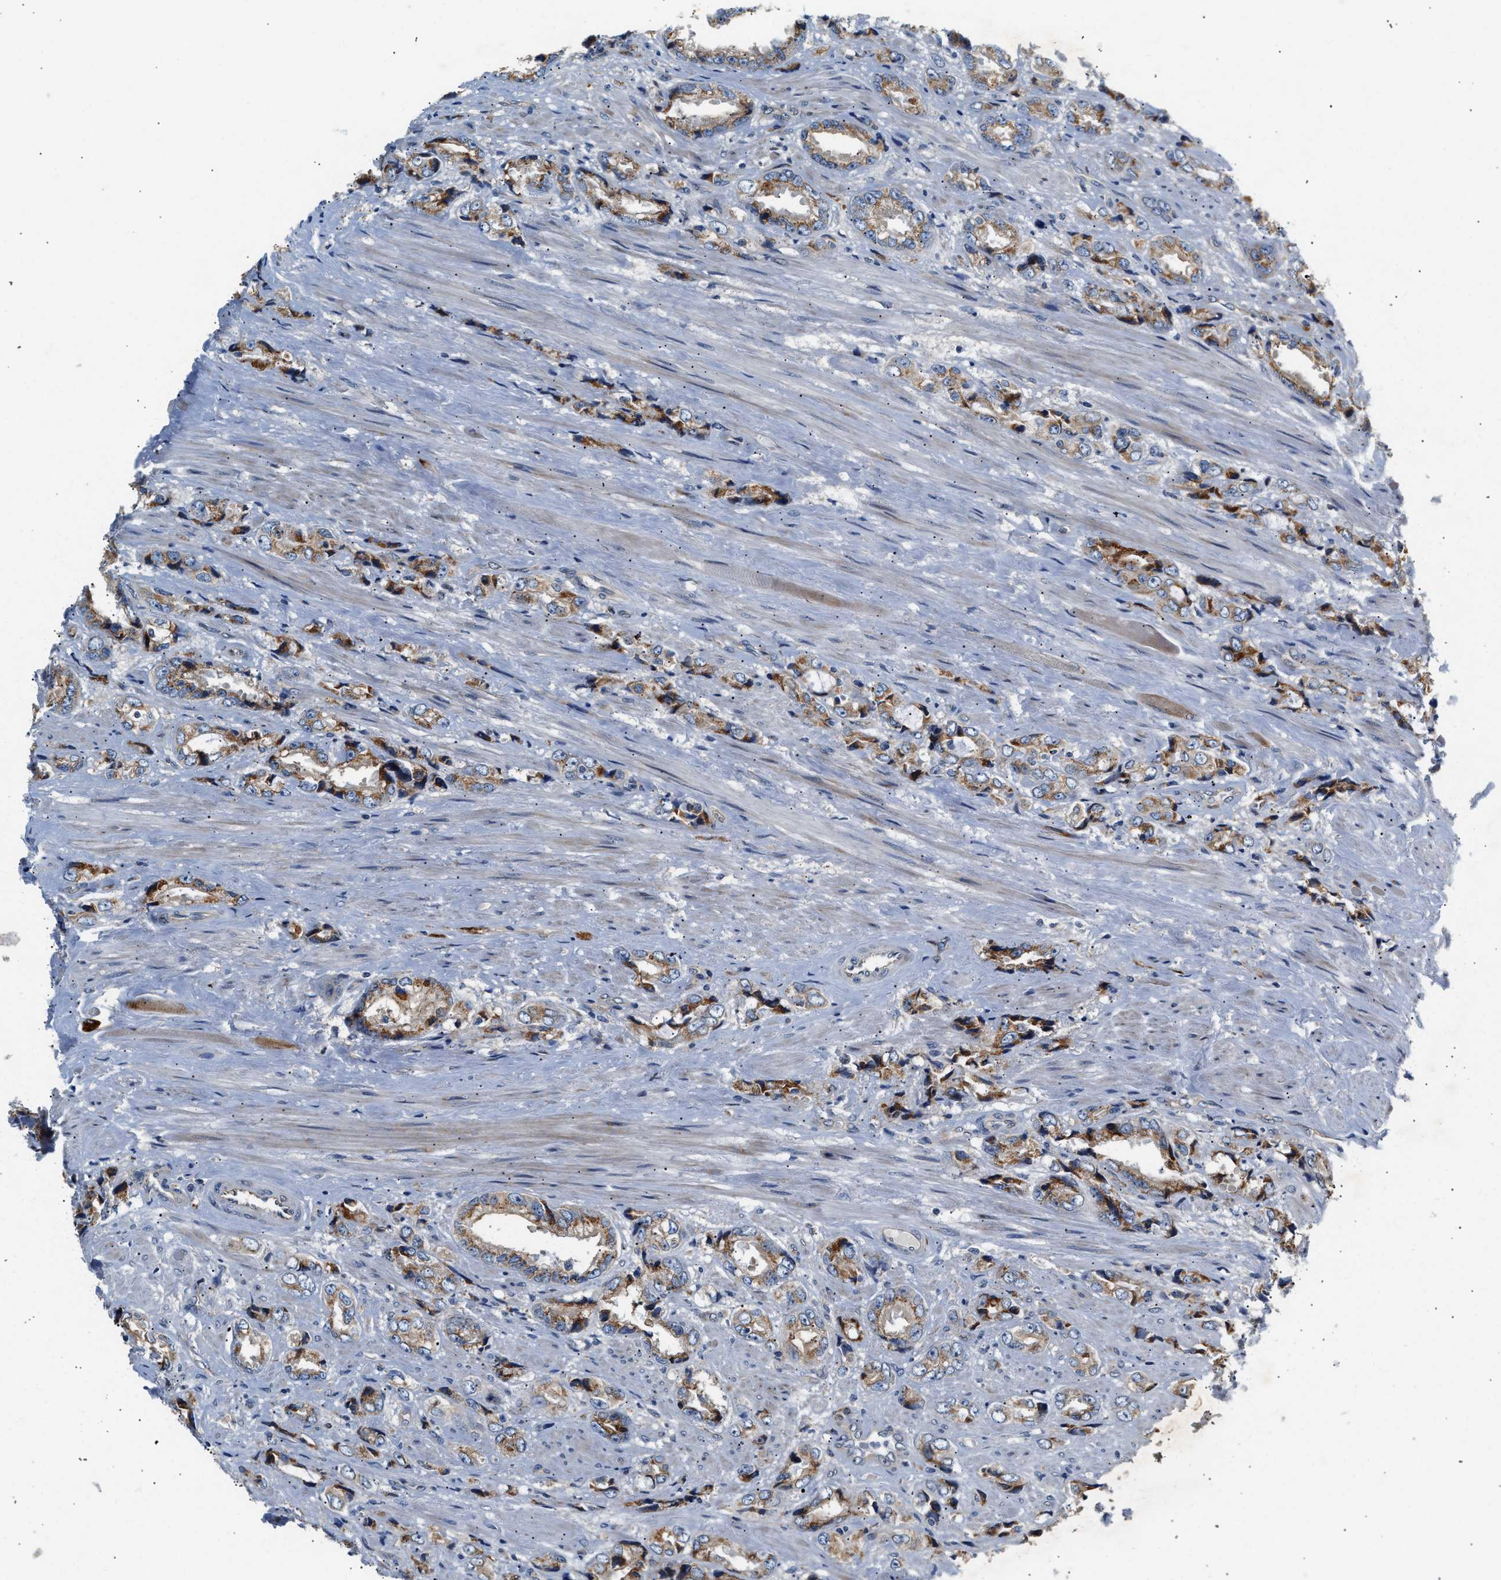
{"staining": {"intensity": "moderate", "quantity": ">75%", "location": "cytoplasmic/membranous"}, "tissue": "prostate cancer", "cell_type": "Tumor cells", "image_type": "cancer", "snomed": [{"axis": "morphology", "description": "Adenocarcinoma, High grade"}, {"axis": "topography", "description": "Prostate"}], "caption": "Protein expression analysis of human prostate adenocarcinoma (high-grade) reveals moderate cytoplasmic/membranous positivity in about >75% of tumor cells. Nuclei are stained in blue.", "gene": "IFT74", "patient": {"sex": "male", "age": 61}}